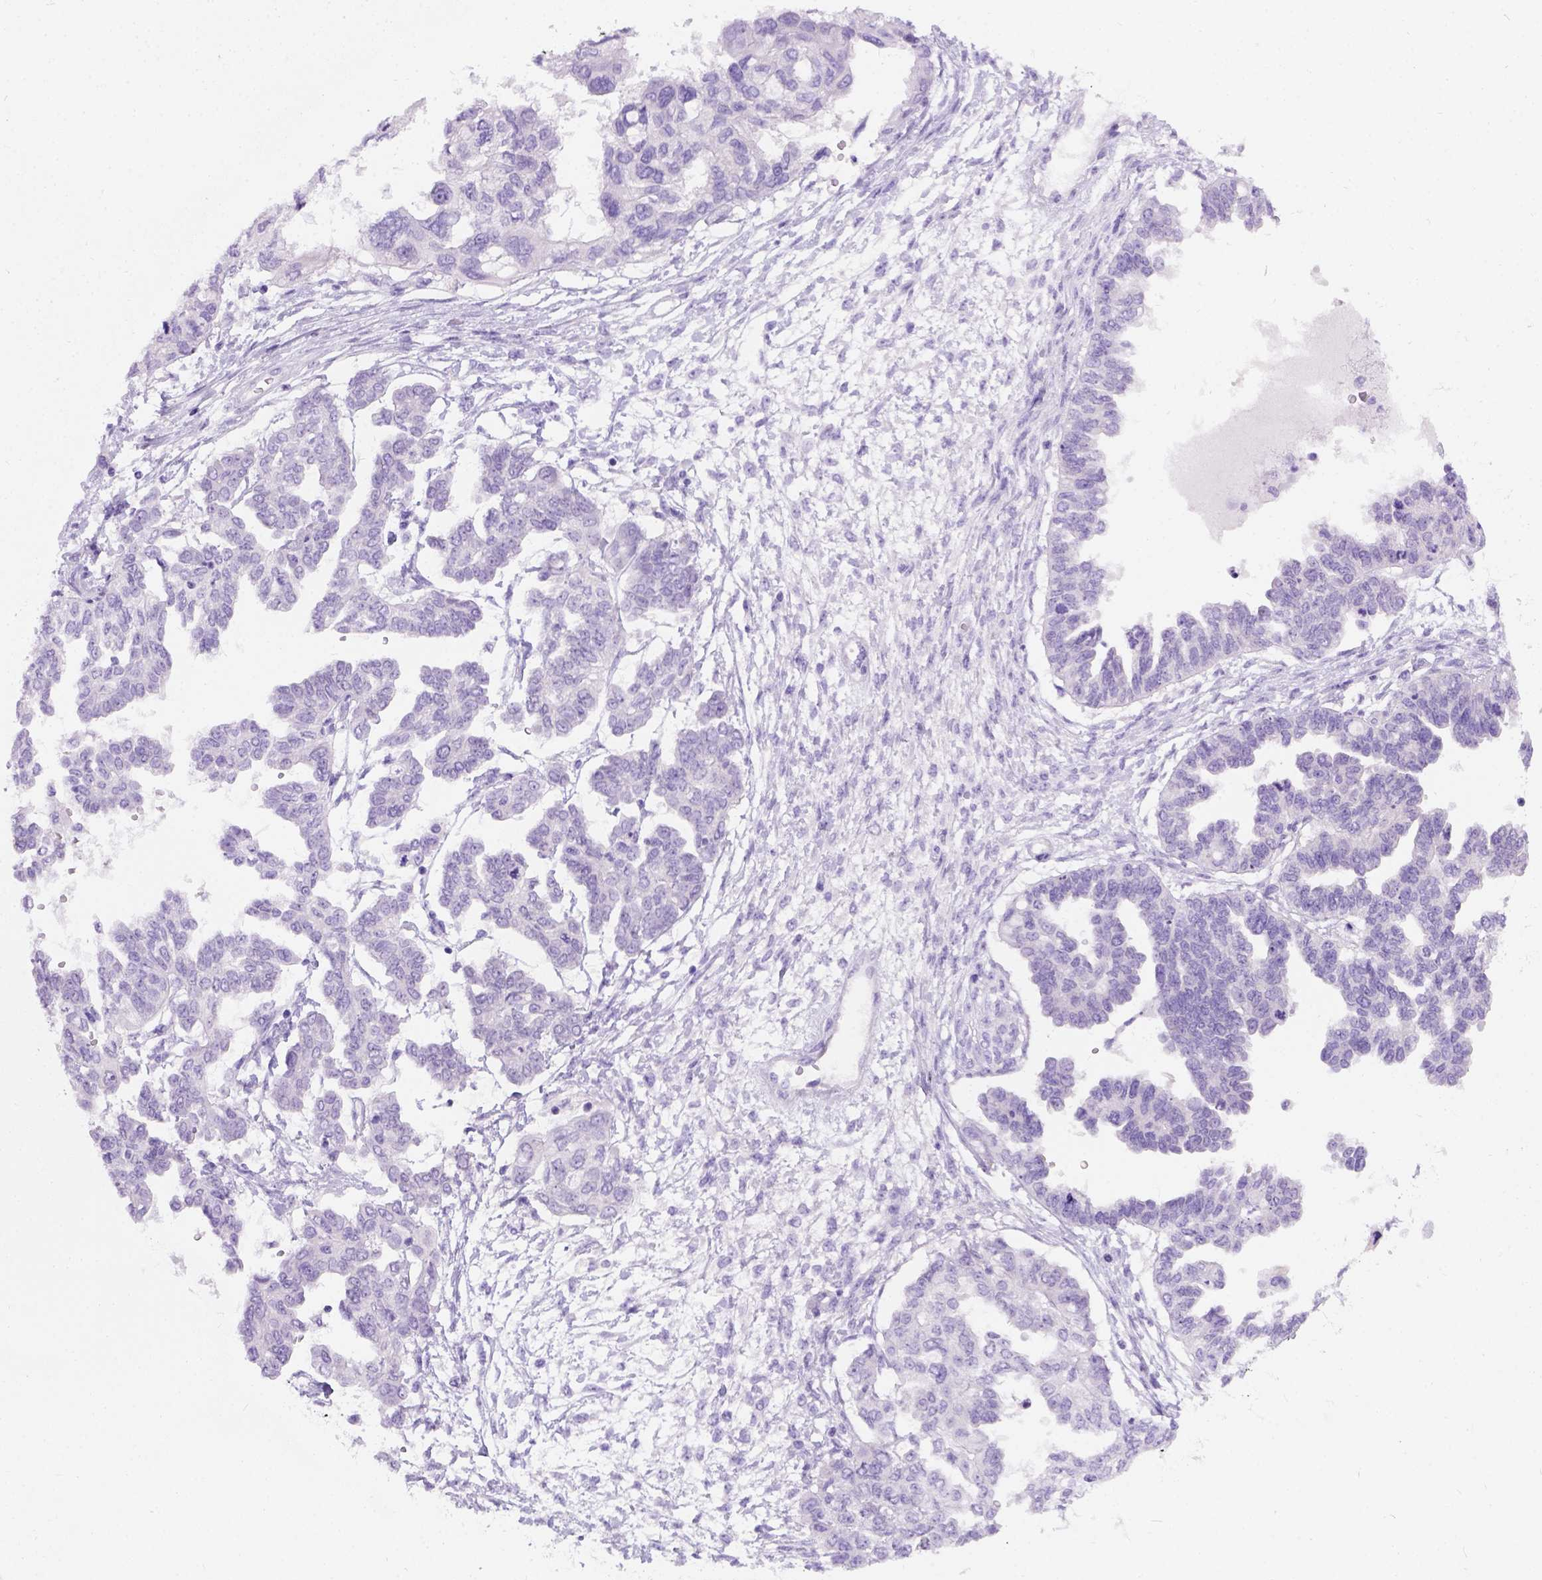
{"staining": {"intensity": "negative", "quantity": "none", "location": "none"}, "tissue": "ovarian cancer", "cell_type": "Tumor cells", "image_type": "cancer", "snomed": [{"axis": "morphology", "description": "Cystadenocarcinoma, serous, NOS"}, {"axis": "topography", "description": "Ovary"}], "caption": "DAB (3,3'-diaminobenzidine) immunohistochemical staining of human ovarian serous cystadenocarcinoma shows no significant staining in tumor cells.", "gene": "C7orf57", "patient": {"sex": "female", "age": 53}}